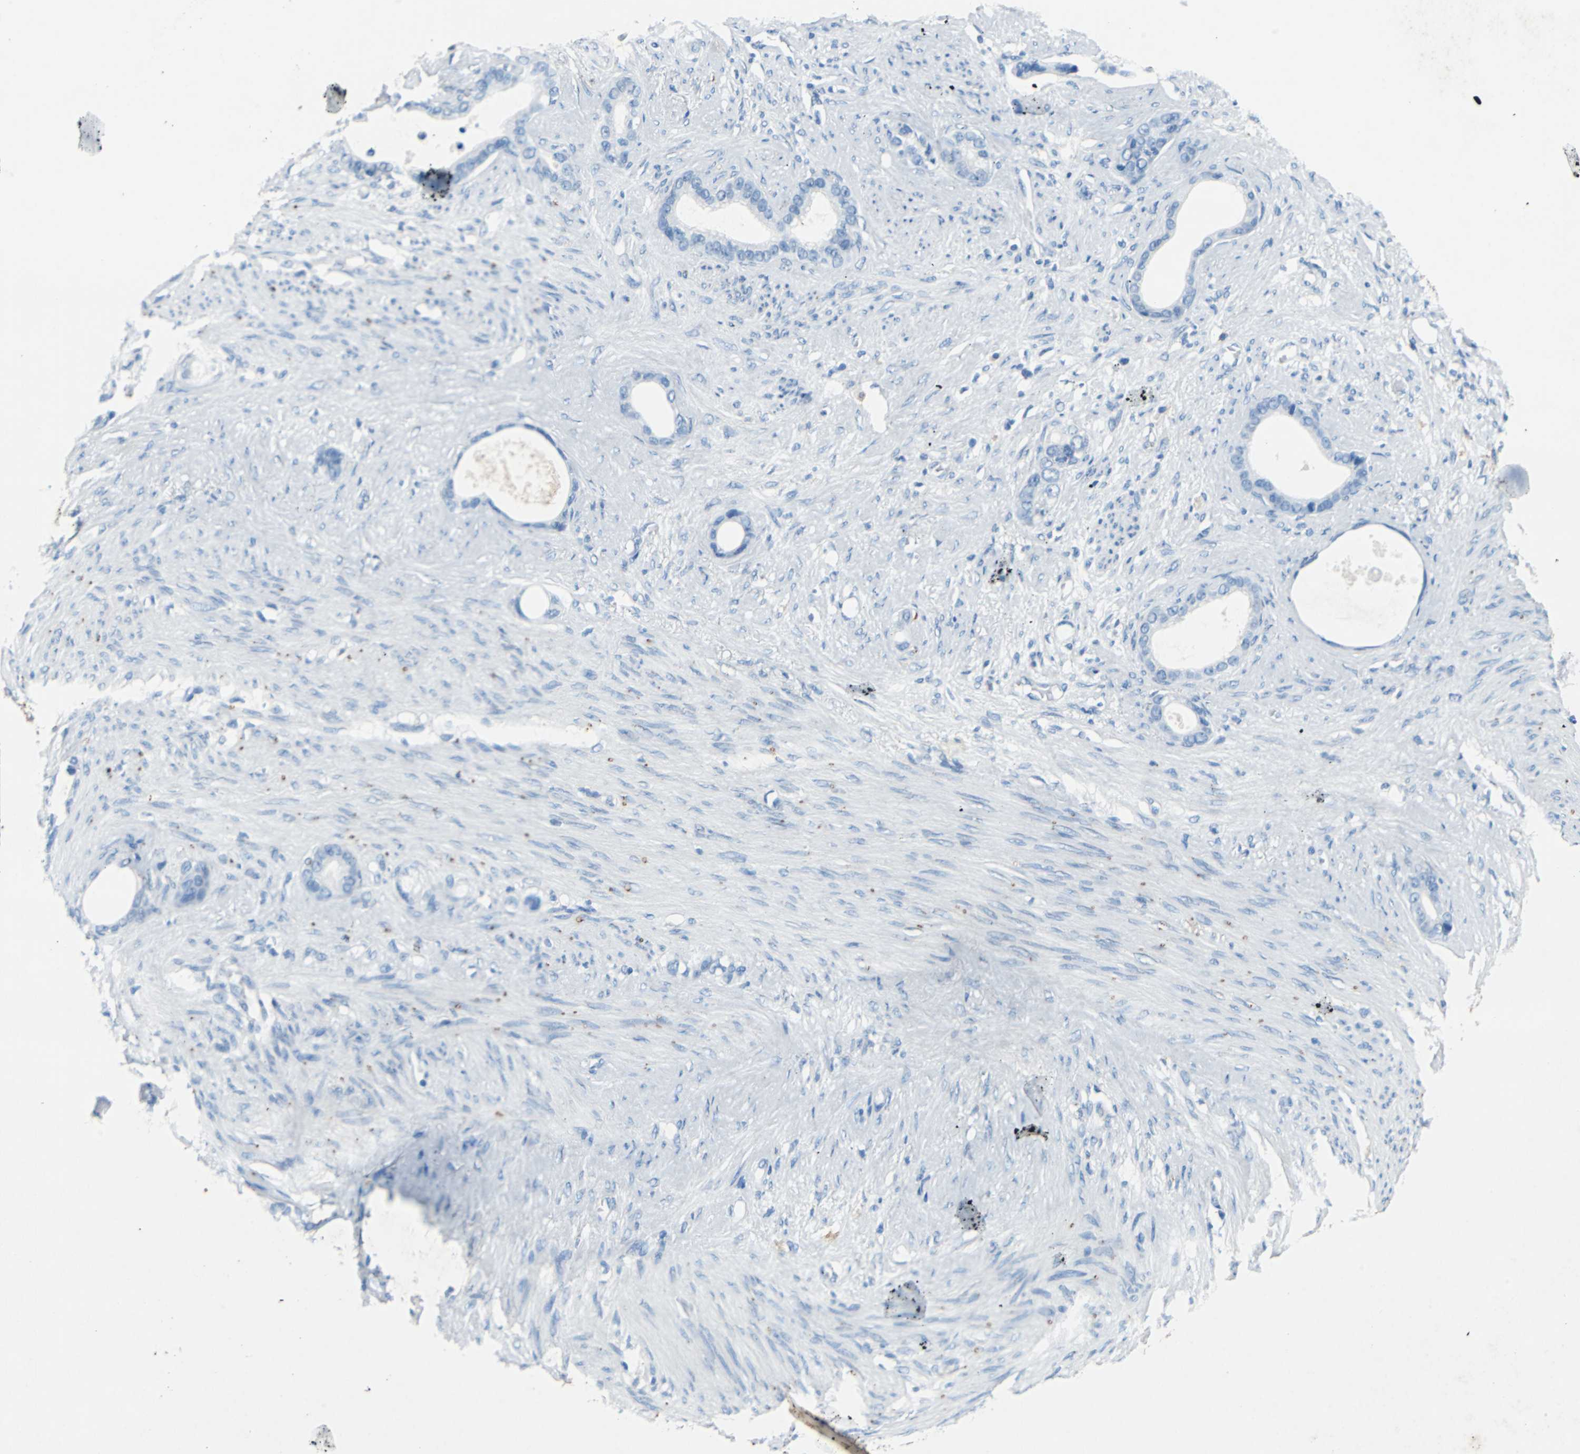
{"staining": {"intensity": "negative", "quantity": "none", "location": "none"}, "tissue": "stomach cancer", "cell_type": "Tumor cells", "image_type": "cancer", "snomed": [{"axis": "morphology", "description": "Adenocarcinoma, NOS"}, {"axis": "topography", "description": "Stomach"}], "caption": "Tumor cells show no significant expression in stomach cancer. (Immunohistochemistry, brightfield microscopy, high magnification).", "gene": "TEX264", "patient": {"sex": "female", "age": 75}}